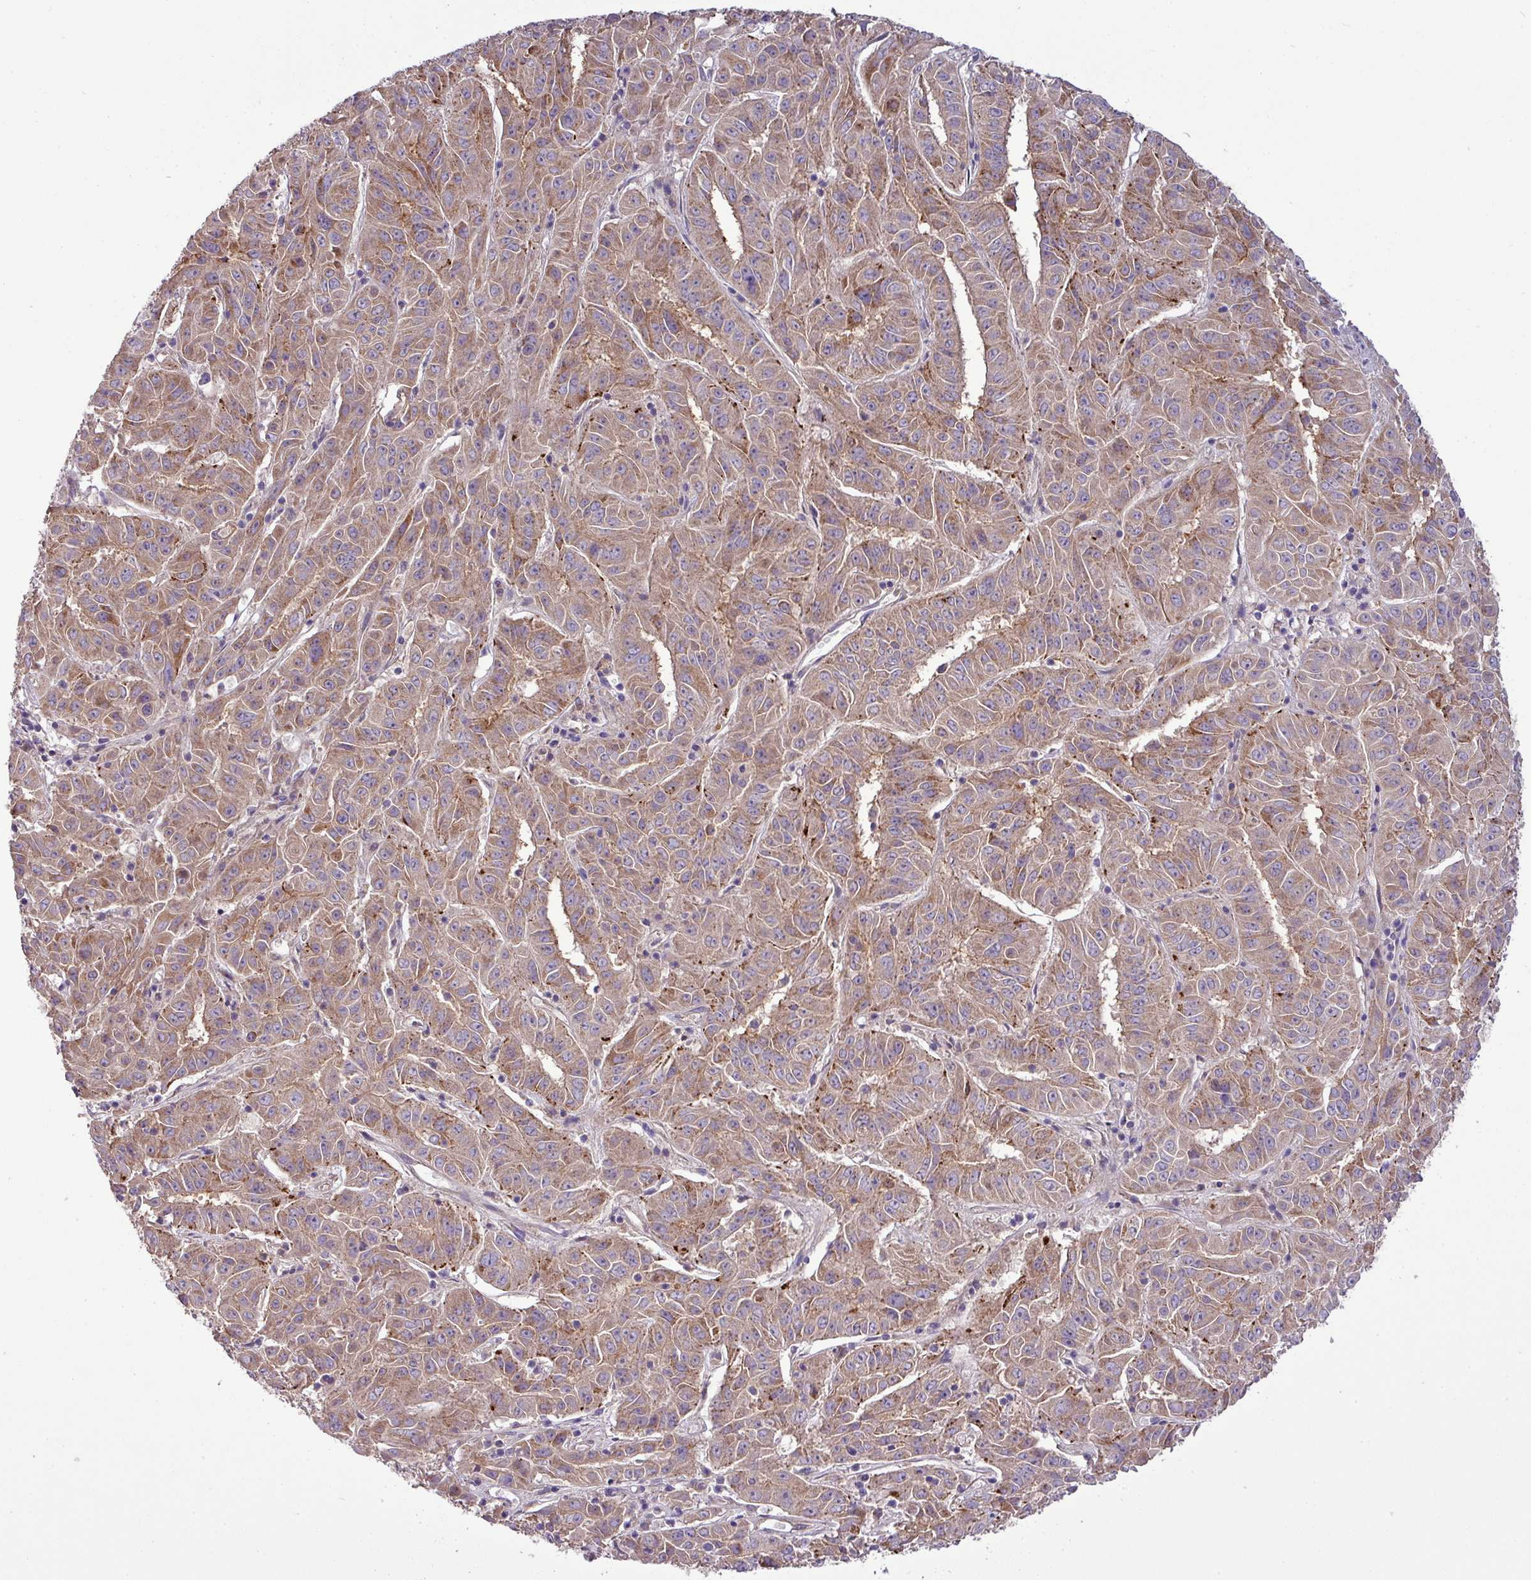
{"staining": {"intensity": "moderate", "quantity": ">75%", "location": "cytoplasmic/membranous"}, "tissue": "pancreatic cancer", "cell_type": "Tumor cells", "image_type": "cancer", "snomed": [{"axis": "morphology", "description": "Adenocarcinoma, NOS"}, {"axis": "topography", "description": "Pancreas"}], "caption": "Protein expression analysis of pancreatic cancer (adenocarcinoma) exhibits moderate cytoplasmic/membranous expression in about >75% of tumor cells. Using DAB (brown) and hematoxylin (blue) stains, captured at high magnification using brightfield microscopy.", "gene": "XIAP", "patient": {"sex": "male", "age": 63}}